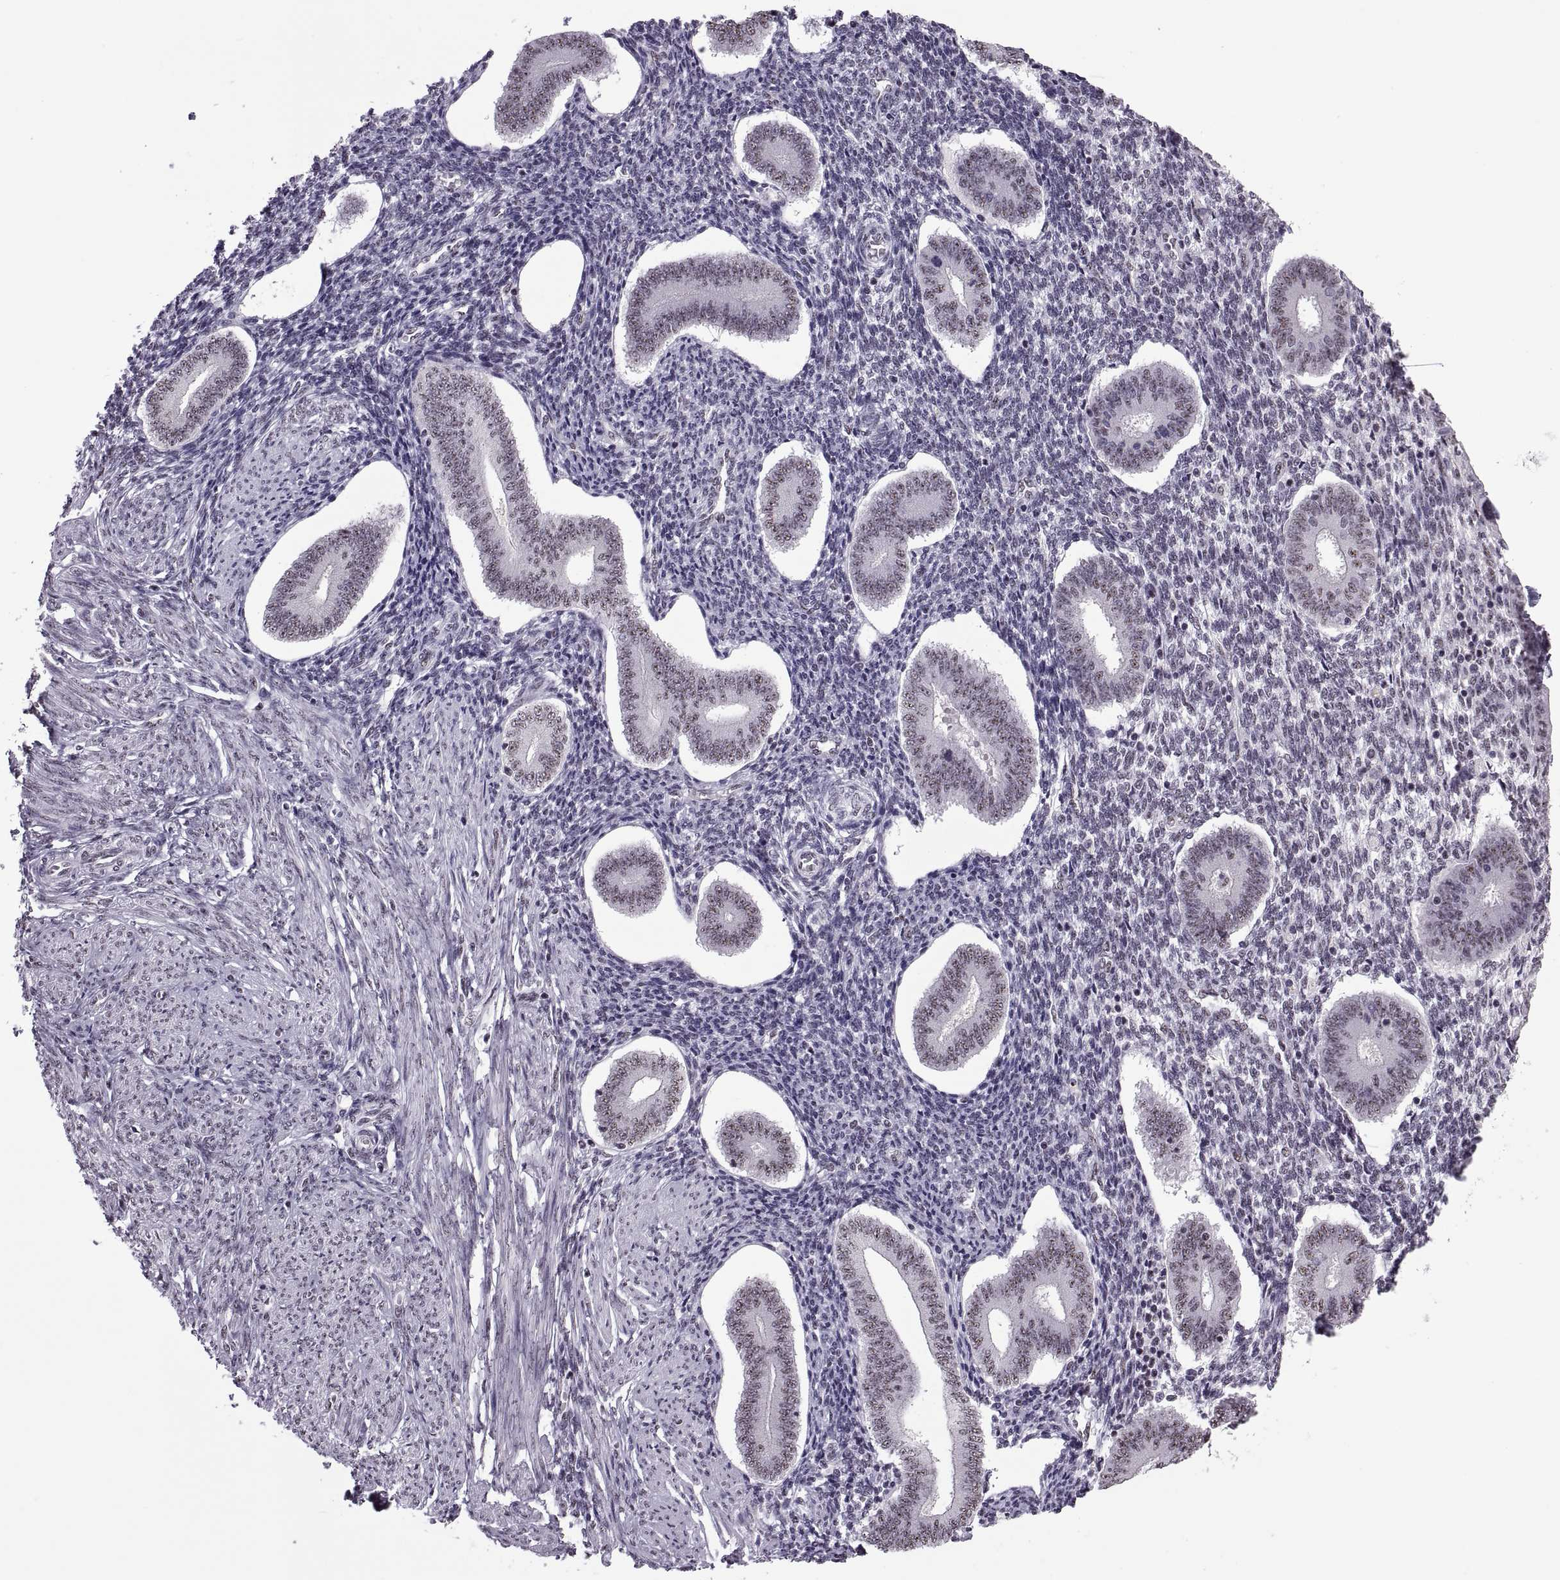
{"staining": {"intensity": "weak", "quantity": "<25%", "location": "nuclear"}, "tissue": "endometrium", "cell_type": "Cells in endometrial stroma", "image_type": "normal", "snomed": [{"axis": "morphology", "description": "Normal tissue, NOS"}, {"axis": "topography", "description": "Endometrium"}], "caption": "This is a histopathology image of IHC staining of normal endometrium, which shows no staining in cells in endometrial stroma. Brightfield microscopy of IHC stained with DAB (brown) and hematoxylin (blue), captured at high magnification.", "gene": "MAGEA4", "patient": {"sex": "female", "age": 40}}